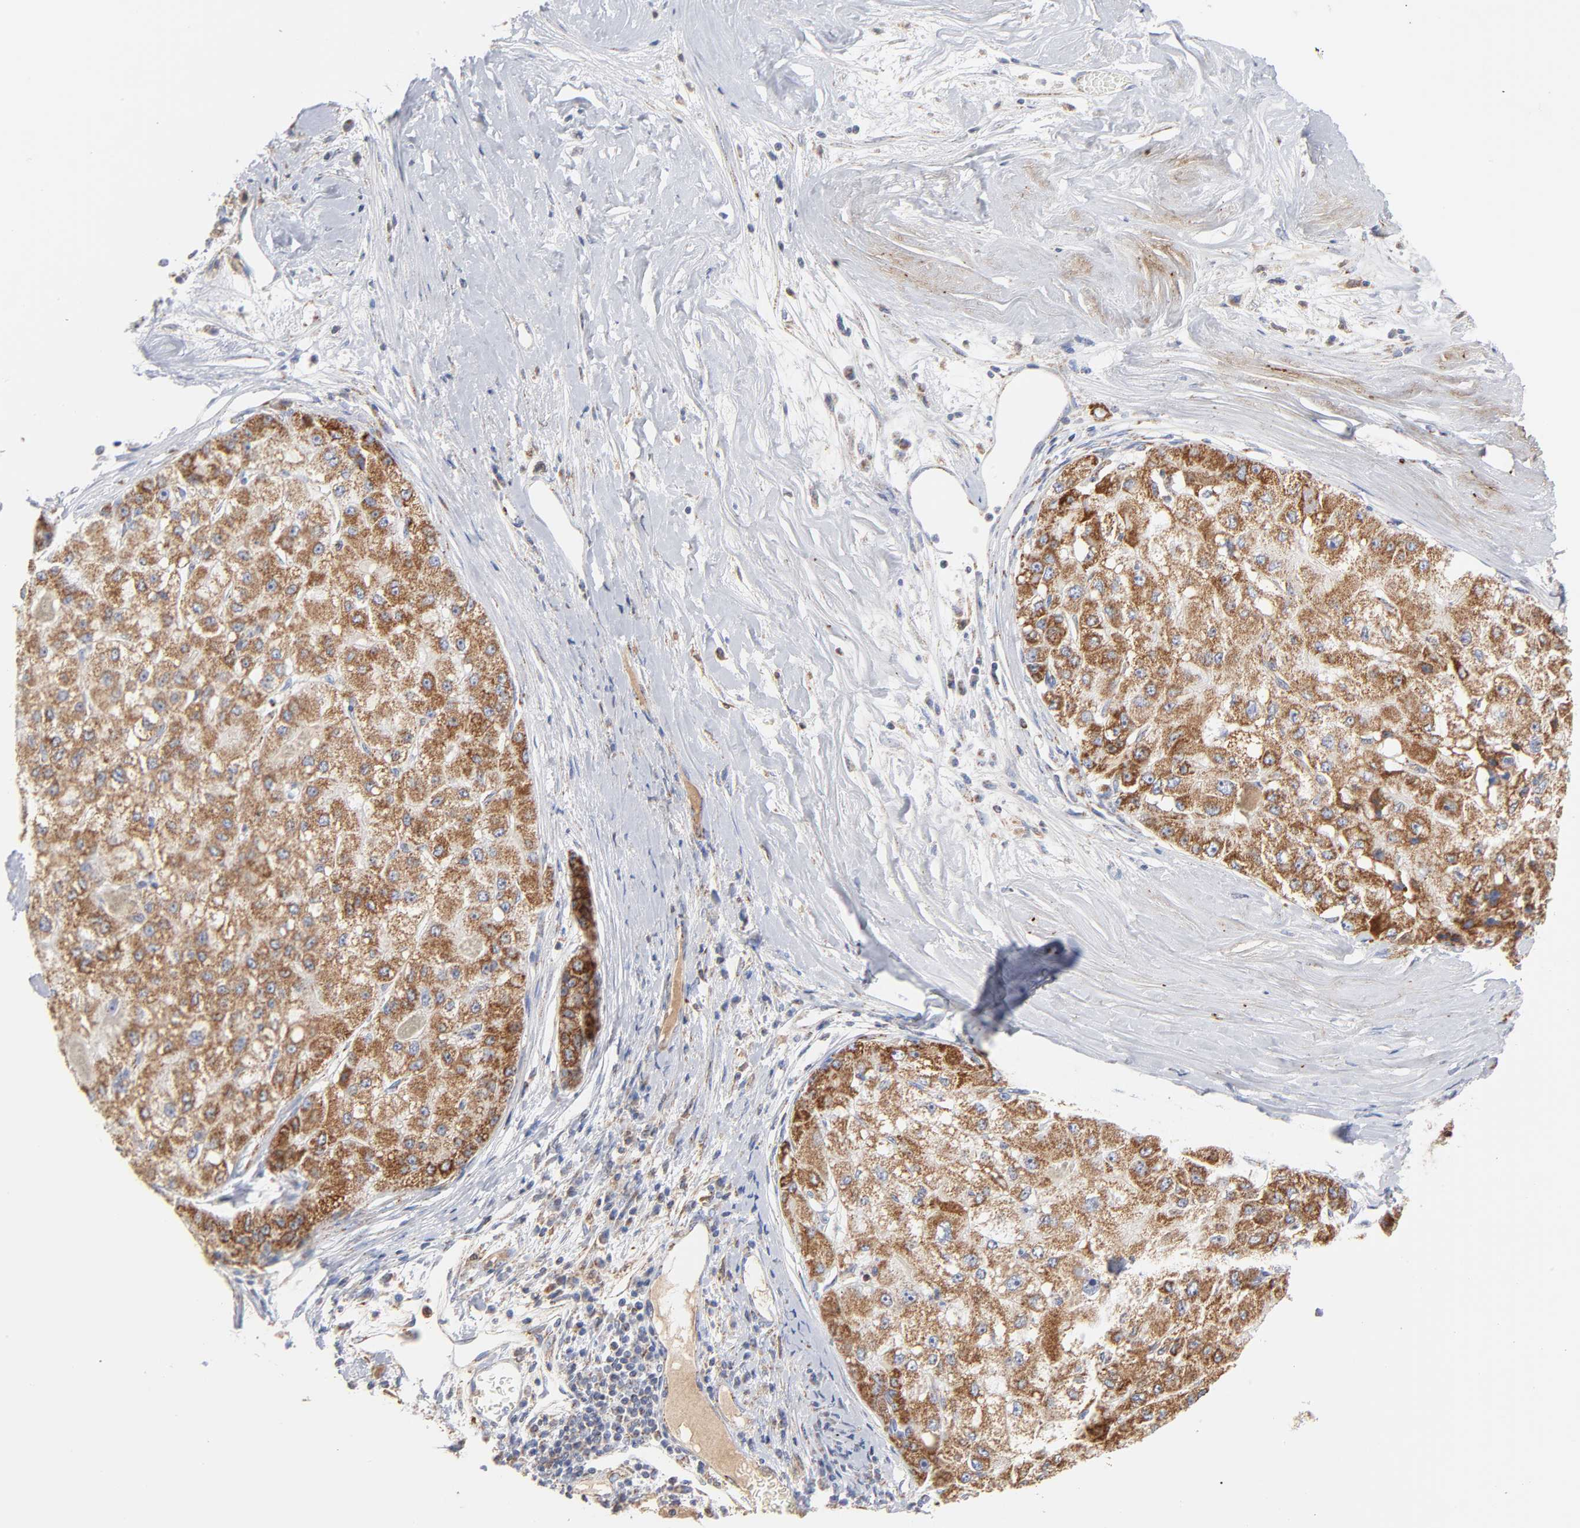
{"staining": {"intensity": "moderate", "quantity": ">75%", "location": "cytoplasmic/membranous"}, "tissue": "liver cancer", "cell_type": "Tumor cells", "image_type": "cancer", "snomed": [{"axis": "morphology", "description": "Carcinoma, Hepatocellular, NOS"}, {"axis": "topography", "description": "Liver"}], "caption": "The immunohistochemical stain shows moderate cytoplasmic/membranous staining in tumor cells of liver hepatocellular carcinoma tissue. (DAB (3,3'-diaminobenzidine) = brown stain, brightfield microscopy at high magnification).", "gene": "DIABLO", "patient": {"sex": "male", "age": 80}}